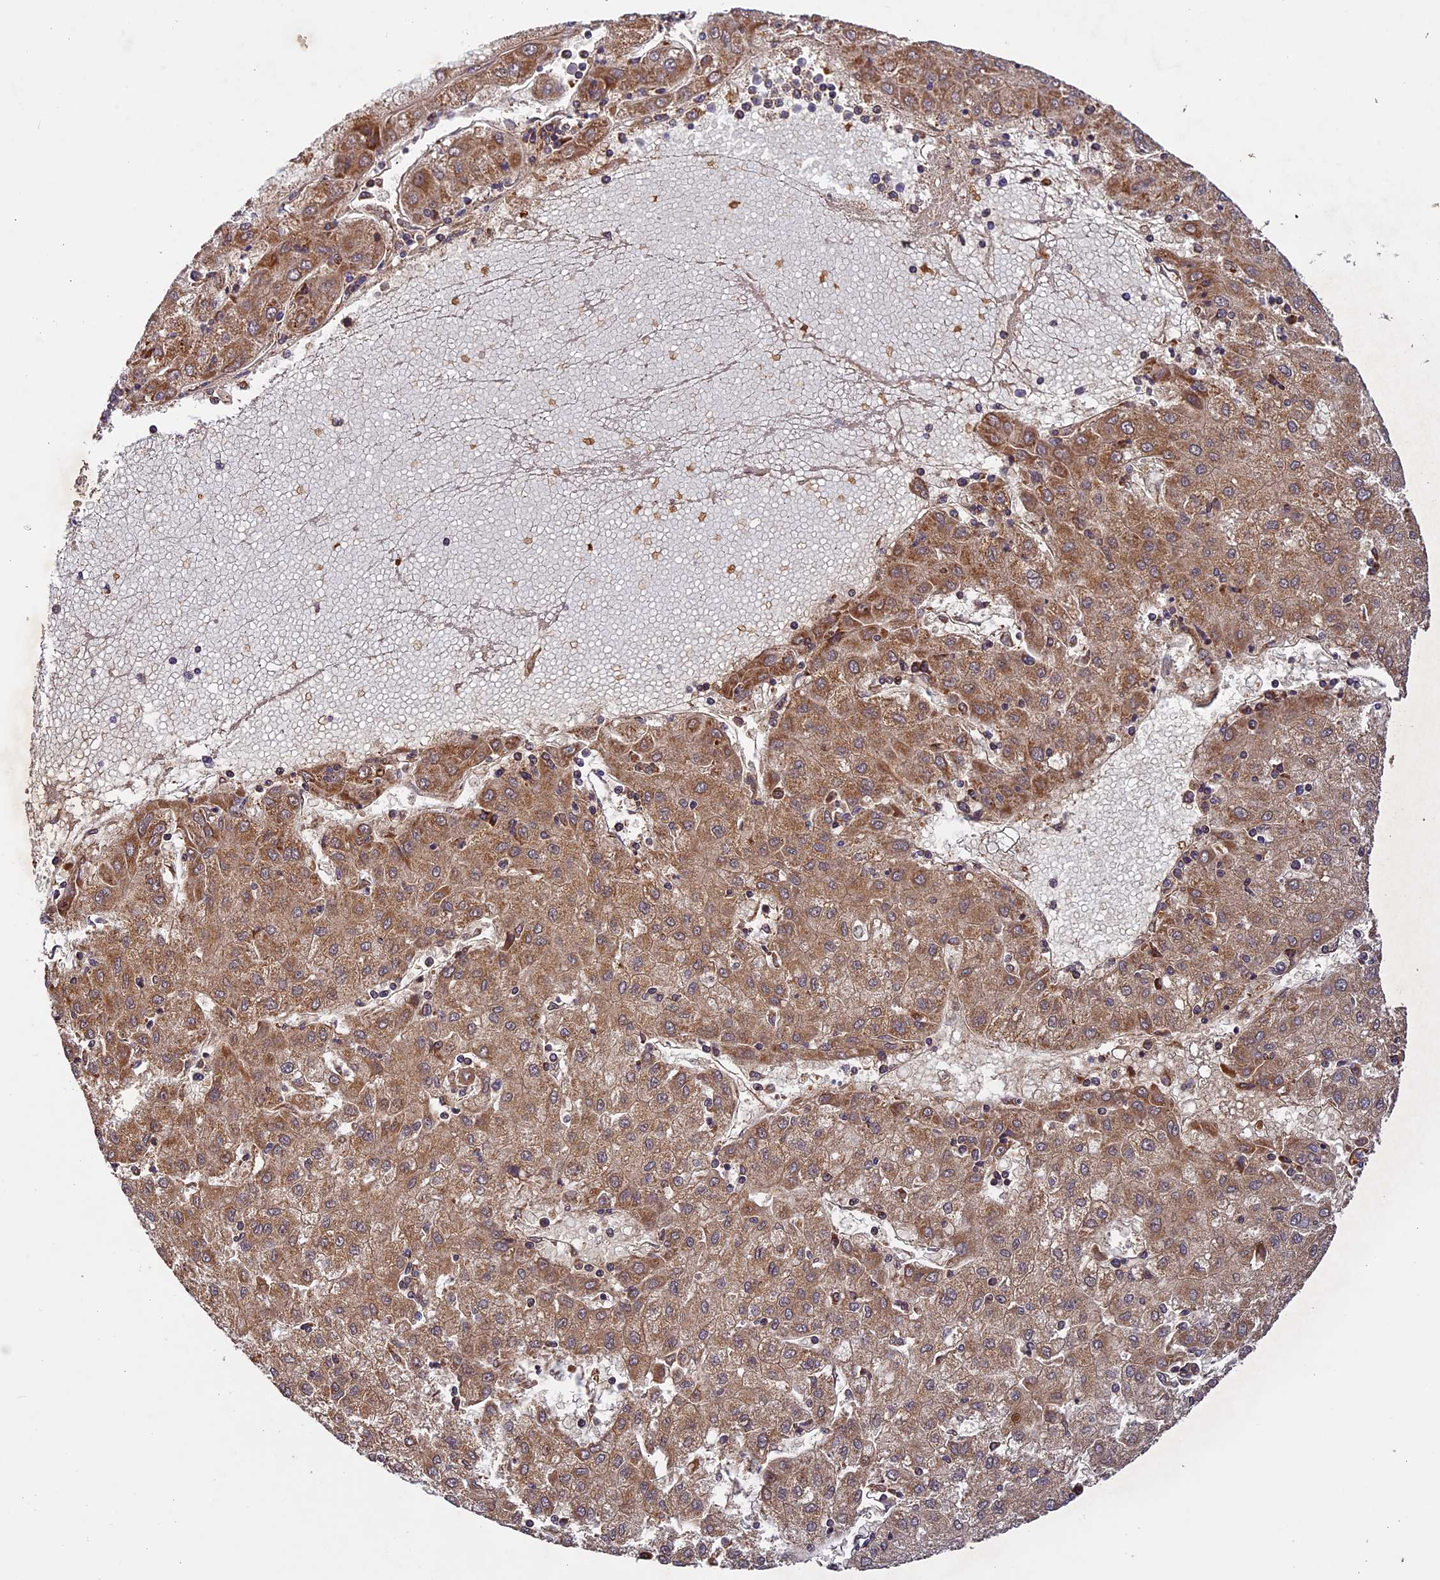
{"staining": {"intensity": "moderate", "quantity": ">75%", "location": "cytoplasmic/membranous"}, "tissue": "liver cancer", "cell_type": "Tumor cells", "image_type": "cancer", "snomed": [{"axis": "morphology", "description": "Carcinoma, Hepatocellular, NOS"}, {"axis": "topography", "description": "Liver"}], "caption": "An immunohistochemistry image of neoplastic tissue is shown. Protein staining in brown labels moderate cytoplasmic/membranous positivity in liver cancer within tumor cells. (IHC, brightfield microscopy, high magnification).", "gene": "OCEL1", "patient": {"sex": "male", "age": 72}}